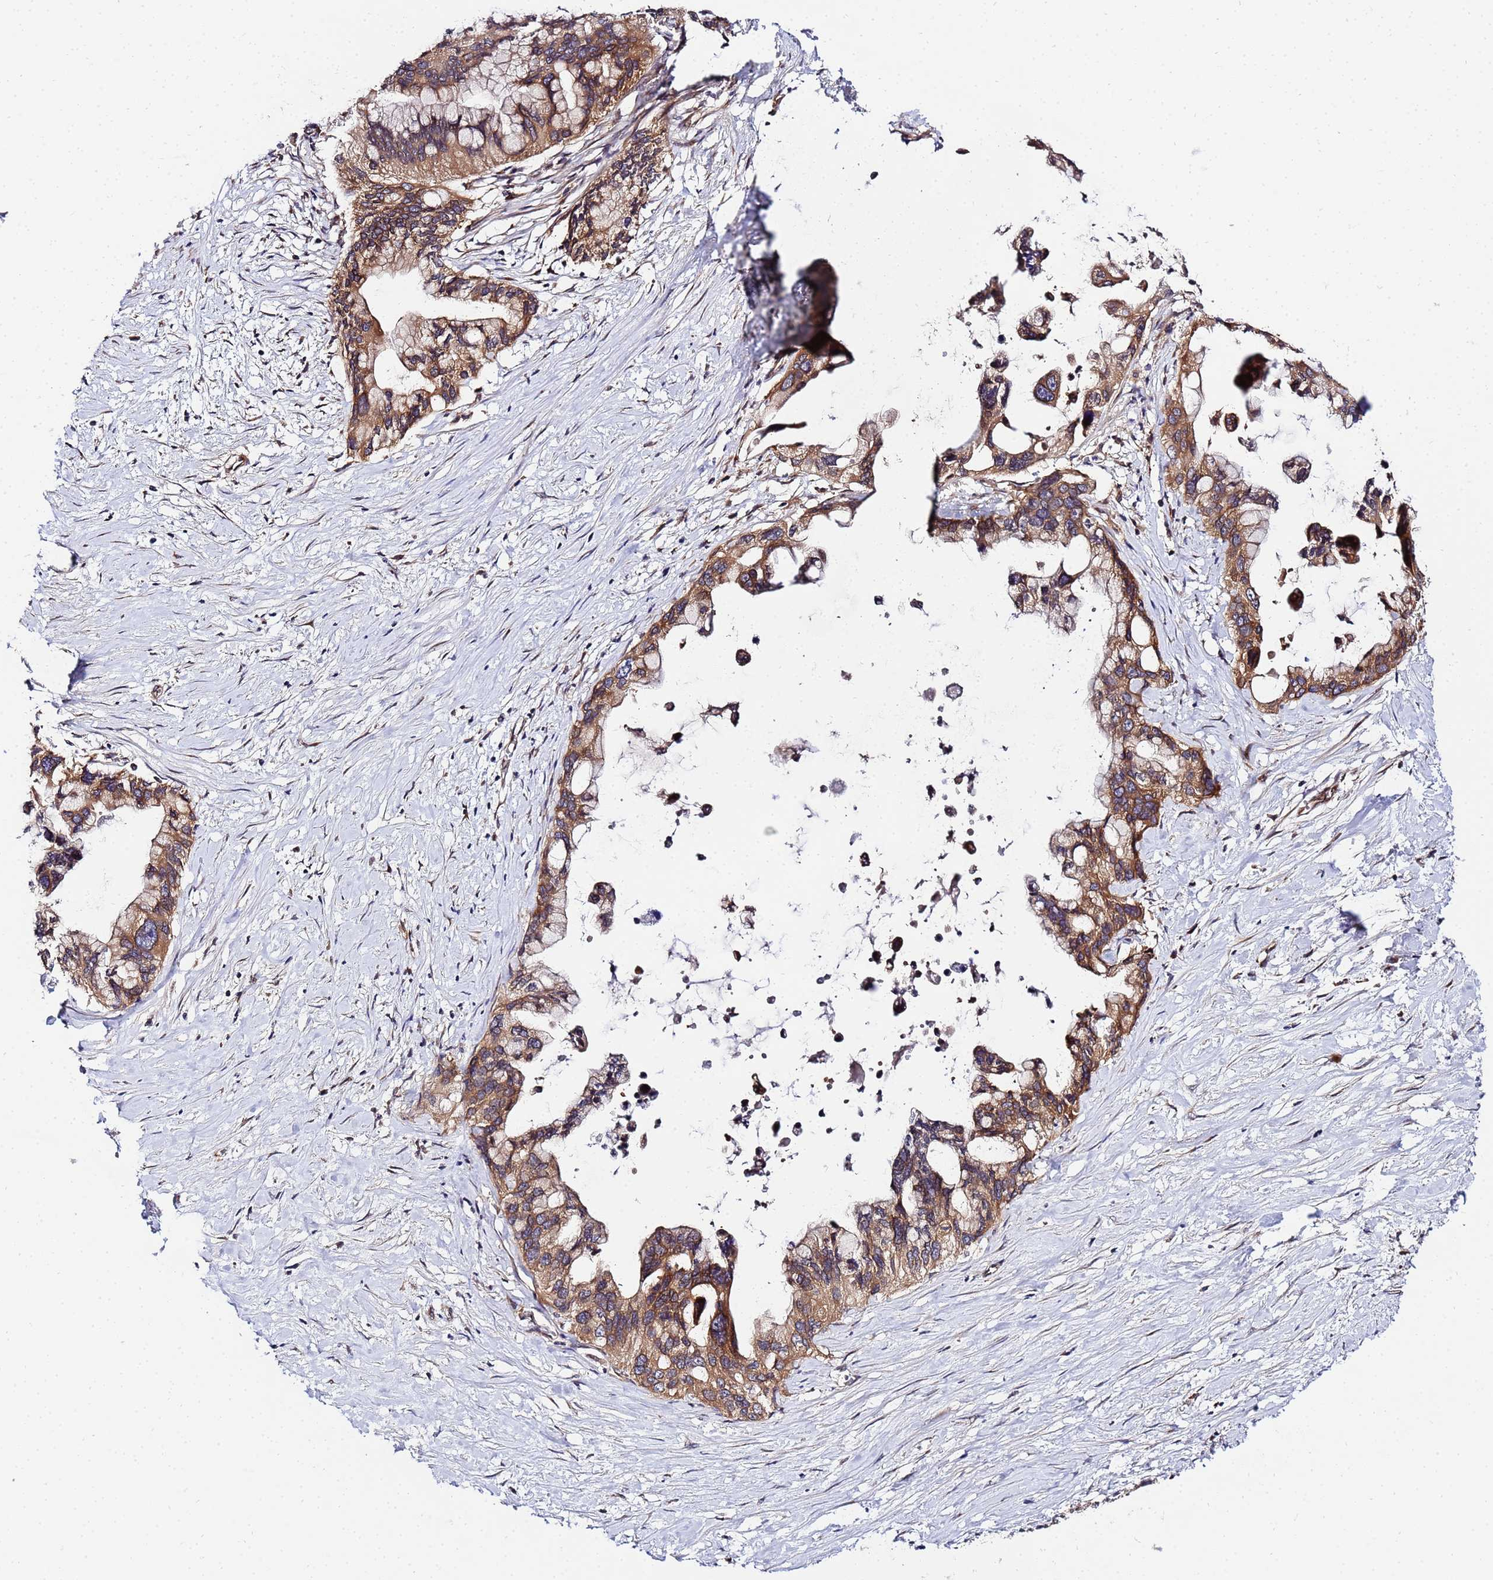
{"staining": {"intensity": "moderate", "quantity": ">75%", "location": "cytoplasmic/membranous"}, "tissue": "pancreatic cancer", "cell_type": "Tumor cells", "image_type": "cancer", "snomed": [{"axis": "morphology", "description": "Adenocarcinoma, NOS"}, {"axis": "topography", "description": "Pancreas"}], "caption": "Protein staining of pancreatic cancer (adenocarcinoma) tissue reveals moderate cytoplasmic/membranous positivity in about >75% of tumor cells.", "gene": "UNC93B1", "patient": {"sex": "female", "age": 83}}